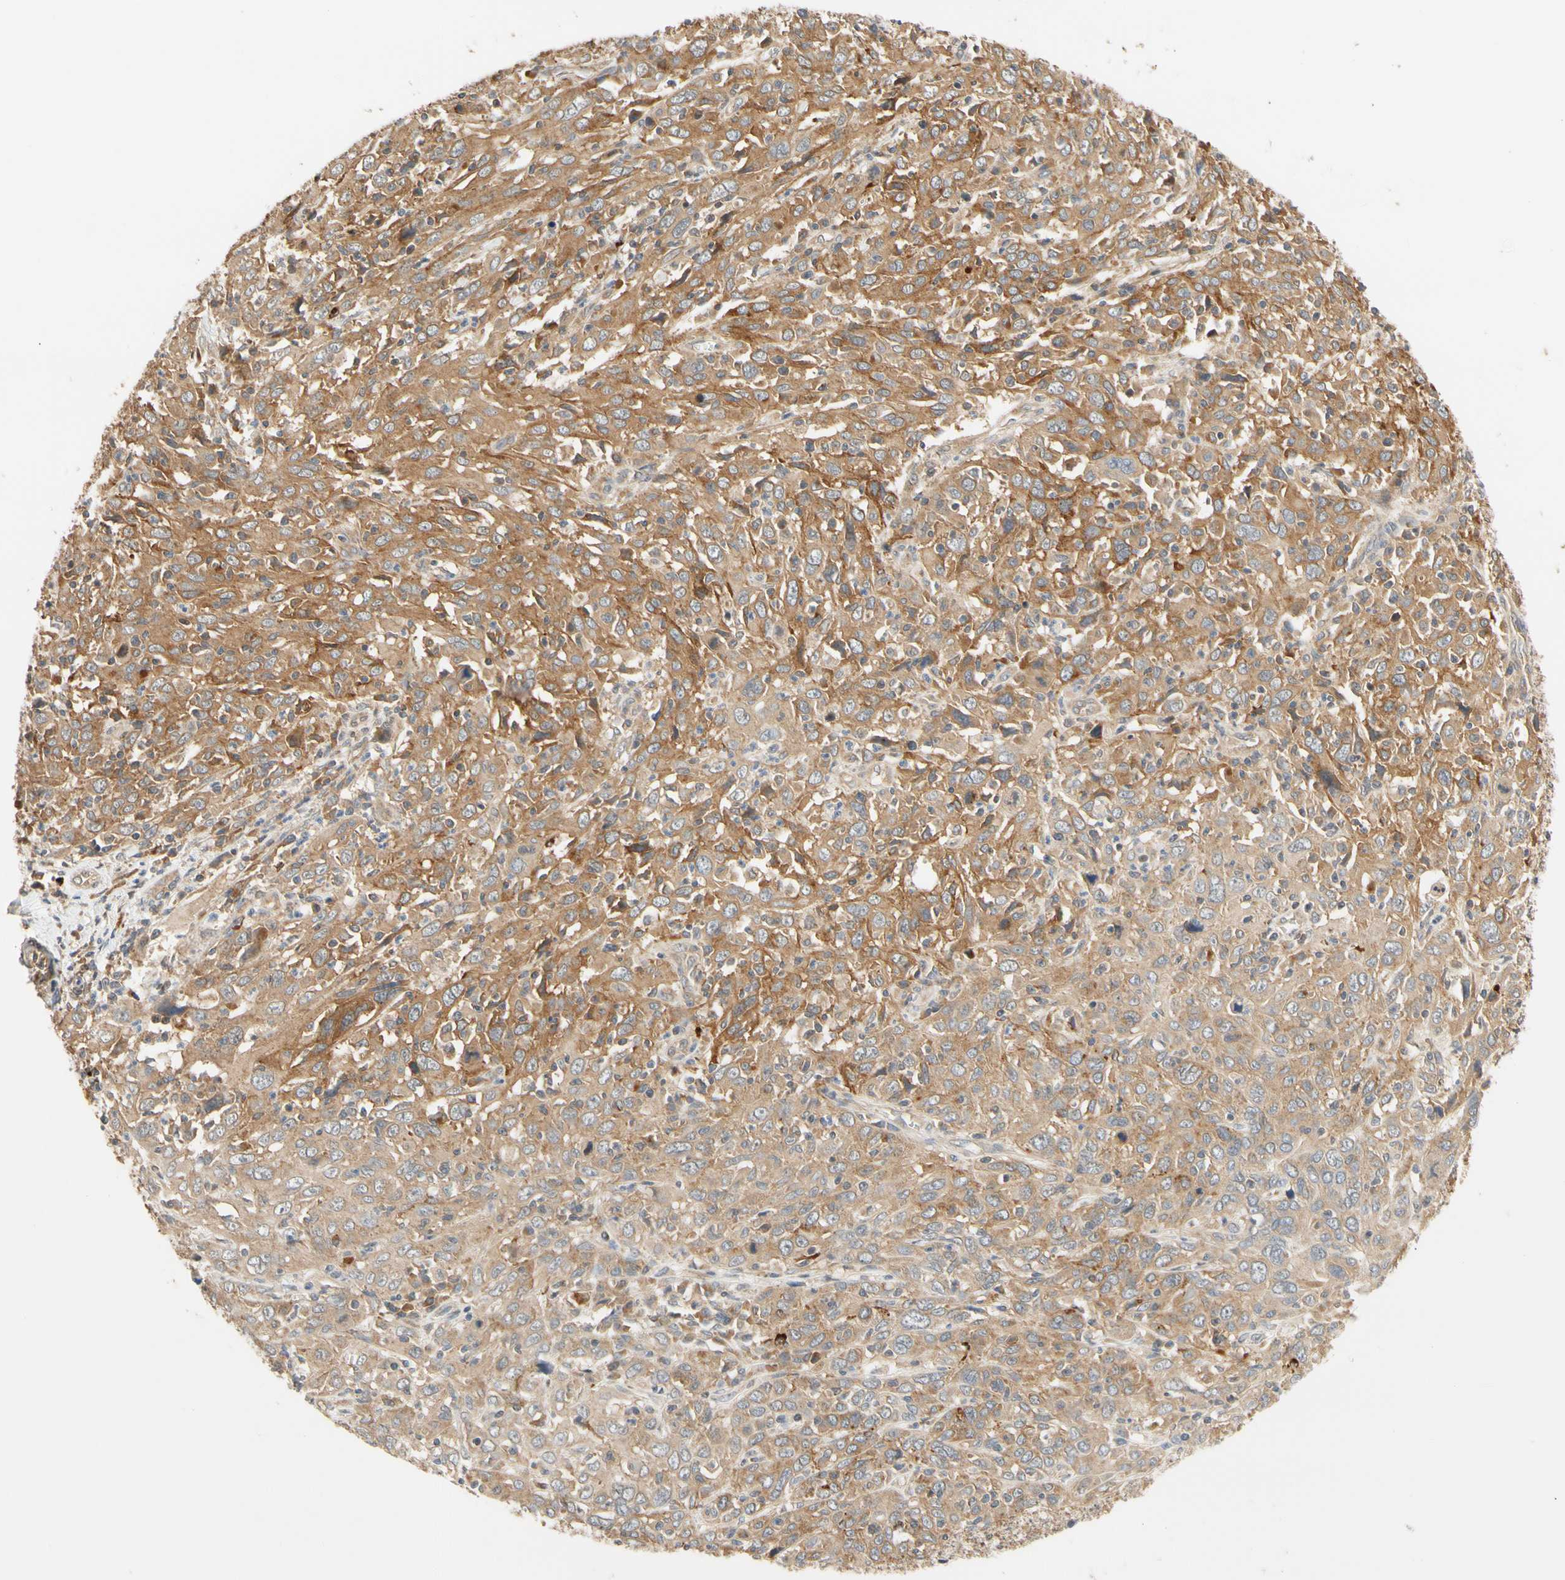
{"staining": {"intensity": "moderate", "quantity": ">75%", "location": "cytoplasmic/membranous"}, "tissue": "cervical cancer", "cell_type": "Tumor cells", "image_type": "cancer", "snomed": [{"axis": "morphology", "description": "Squamous cell carcinoma, NOS"}, {"axis": "topography", "description": "Cervix"}], "caption": "Human squamous cell carcinoma (cervical) stained with a protein marker exhibits moderate staining in tumor cells.", "gene": "ANKHD1", "patient": {"sex": "female", "age": 46}}